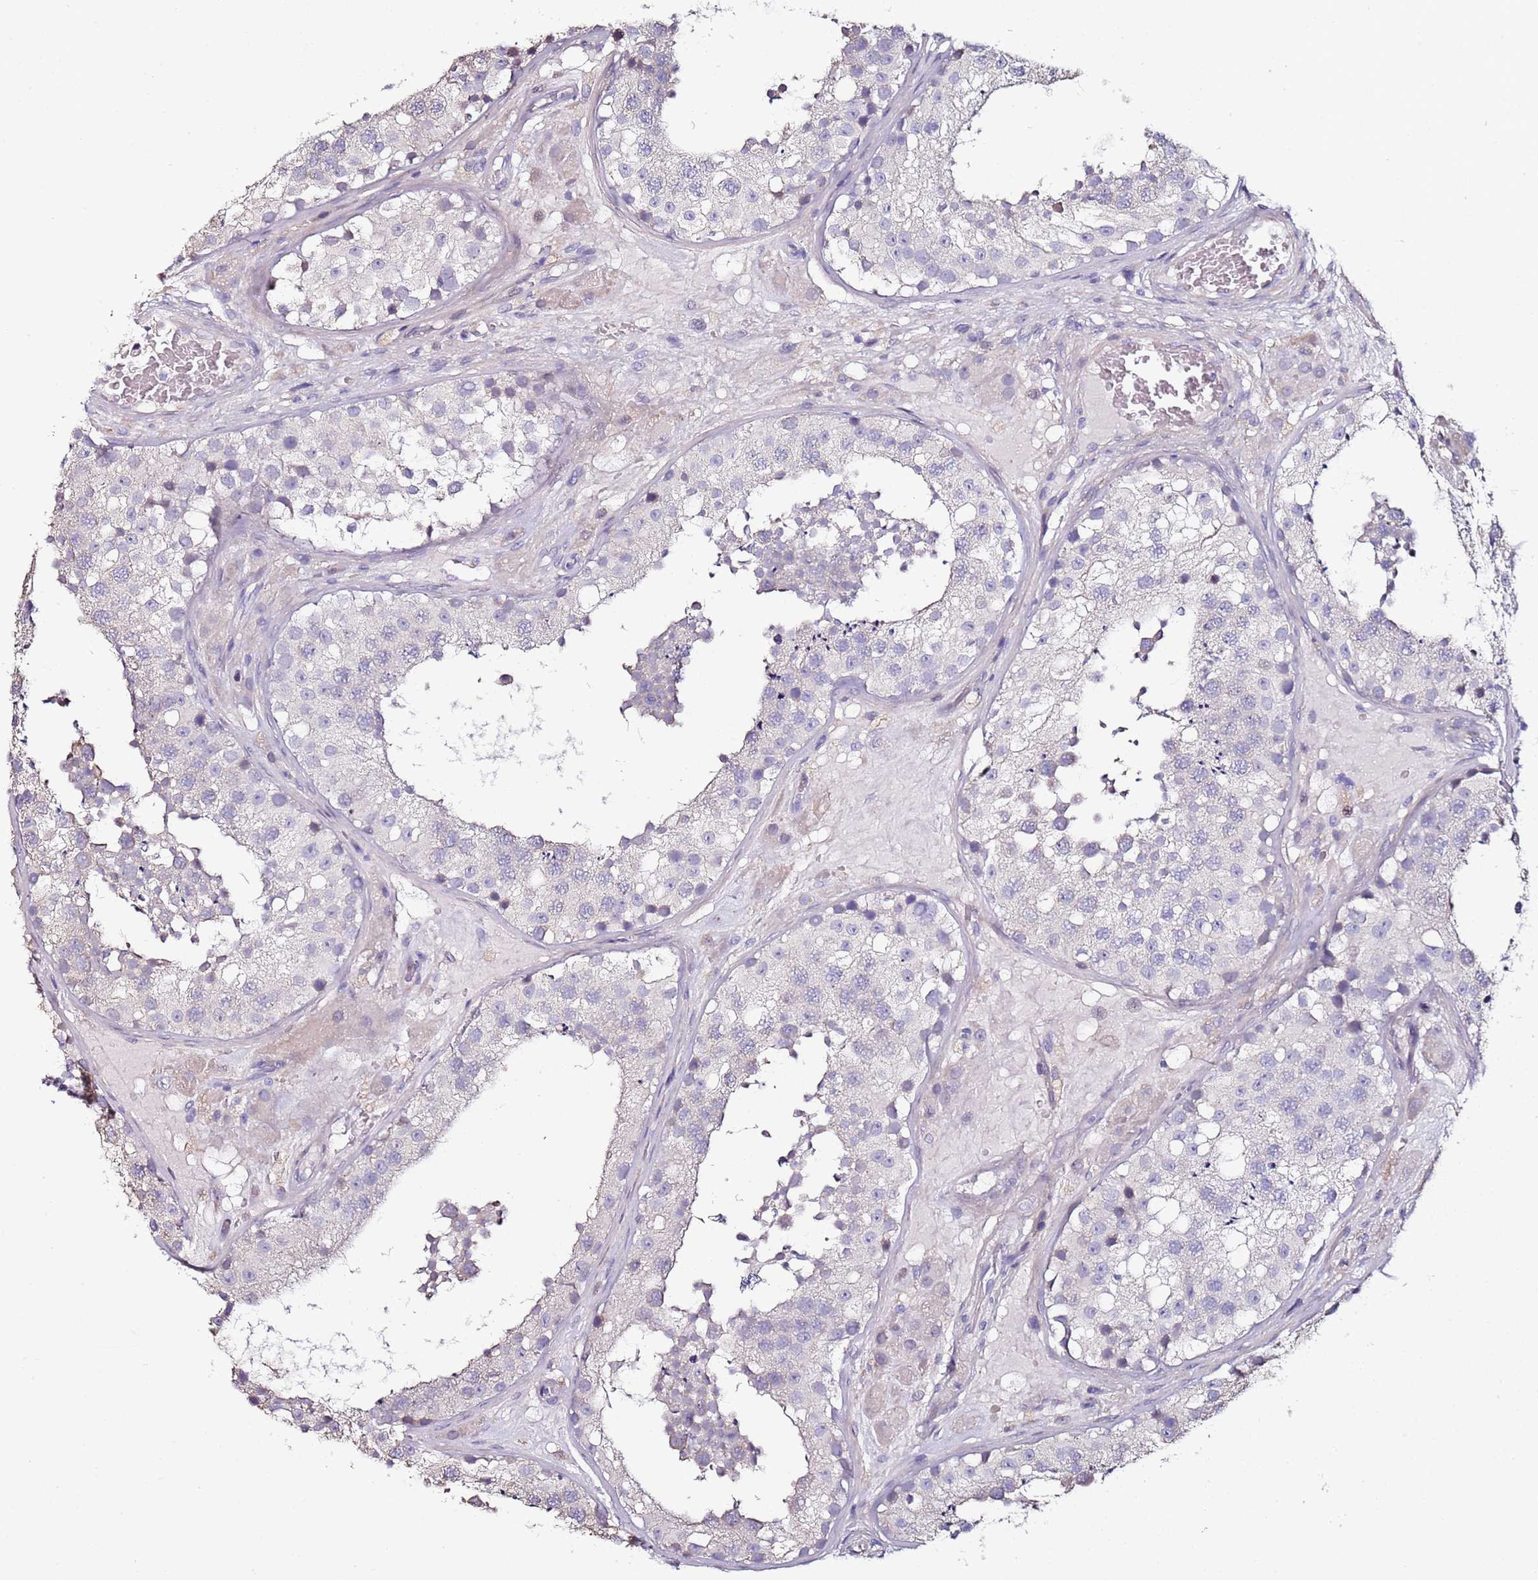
{"staining": {"intensity": "negative", "quantity": "none", "location": "none"}, "tissue": "testis", "cell_type": "Cells in seminiferous ducts", "image_type": "normal", "snomed": [{"axis": "morphology", "description": "Normal tissue, NOS"}, {"axis": "topography", "description": "Testis"}], "caption": "High power microscopy image of an immunohistochemistry image of normal testis, revealing no significant positivity in cells in seminiferous ducts.", "gene": "C3orf80", "patient": {"sex": "male", "age": 26}}